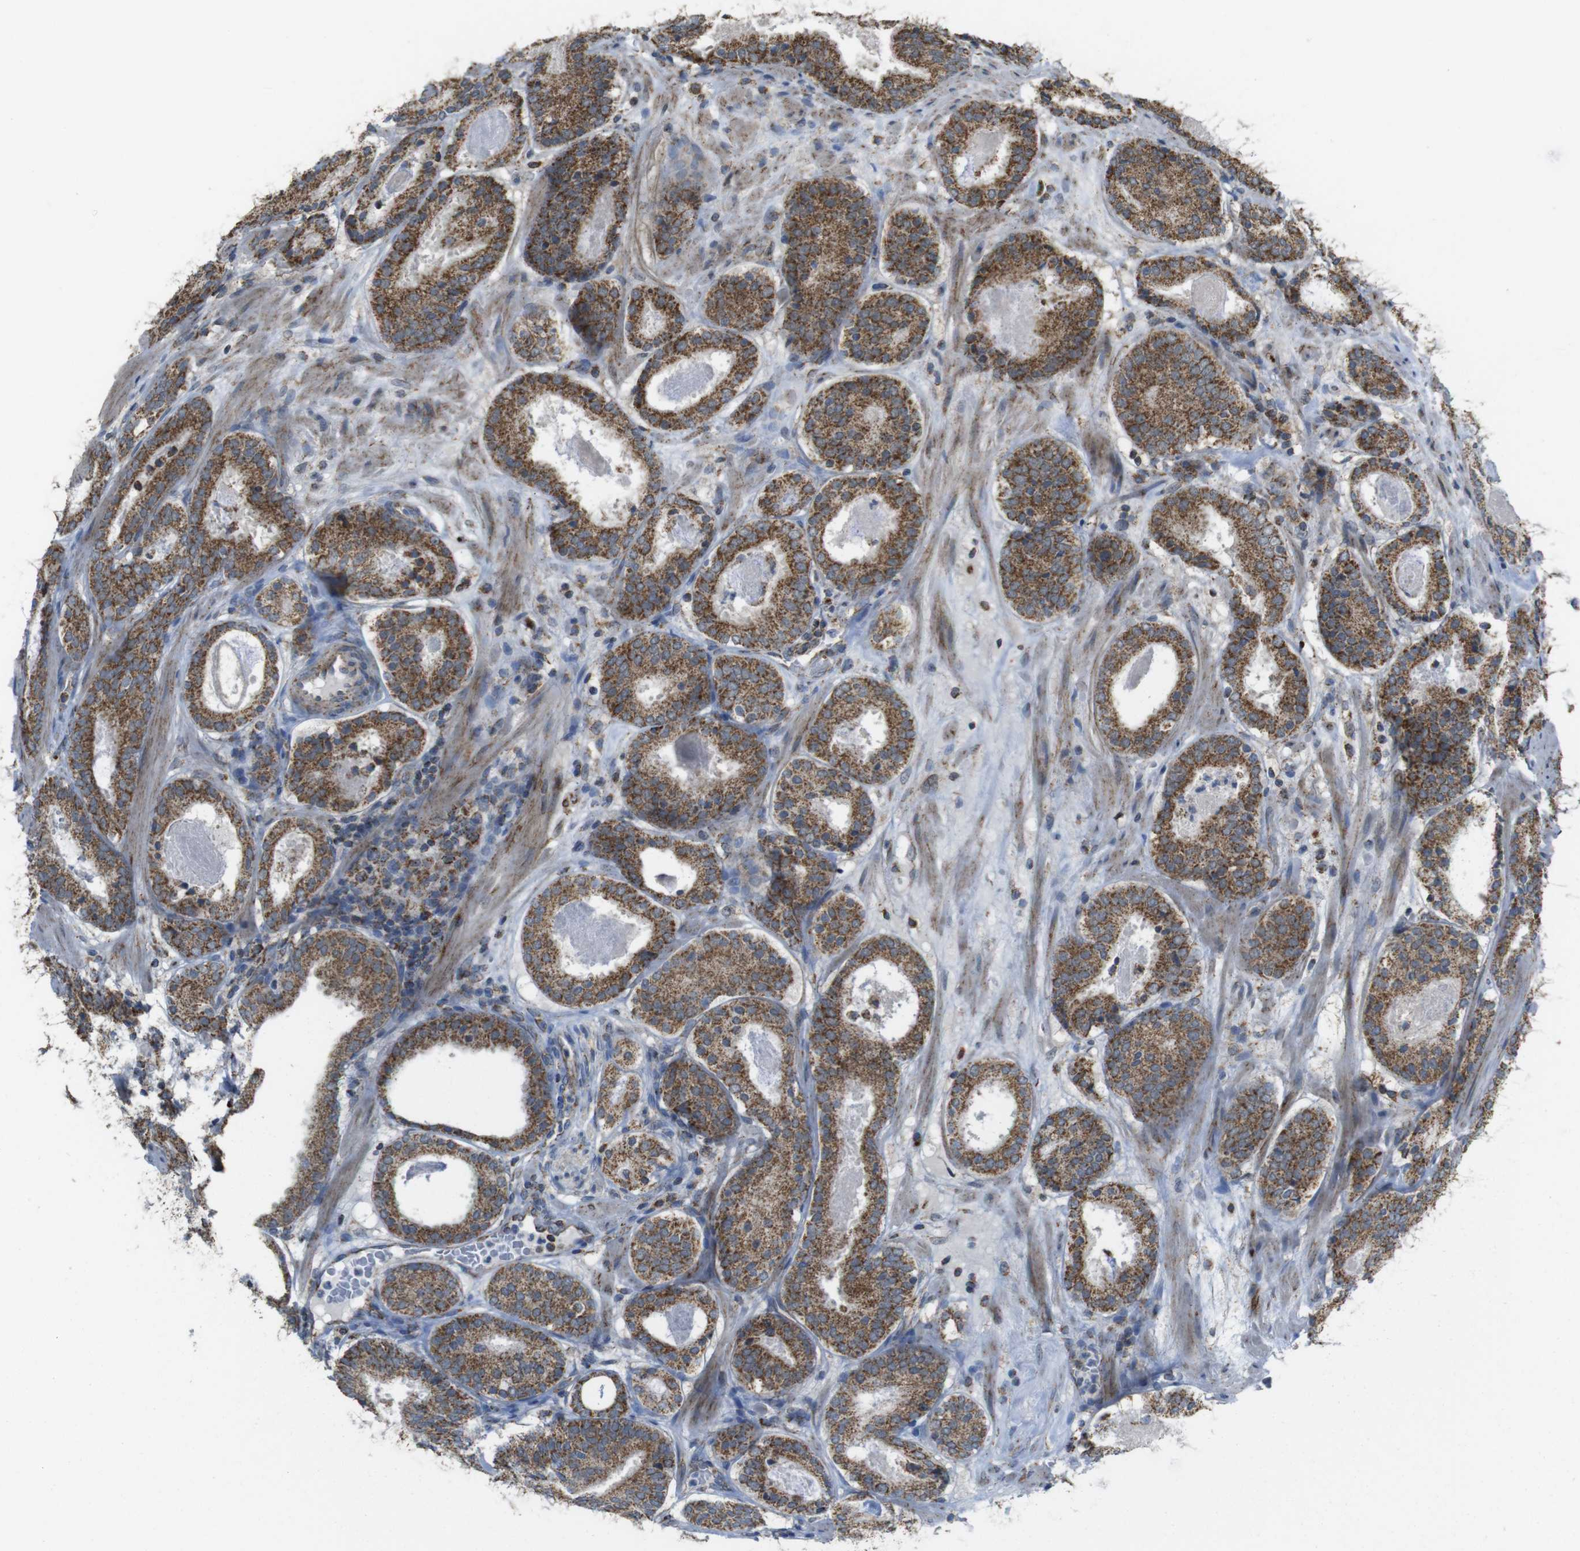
{"staining": {"intensity": "strong", "quantity": ">75%", "location": "cytoplasmic/membranous"}, "tissue": "prostate cancer", "cell_type": "Tumor cells", "image_type": "cancer", "snomed": [{"axis": "morphology", "description": "Adenocarcinoma, Low grade"}, {"axis": "topography", "description": "Prostate"}], "caption": "This is an image of immunohistochemistry (IHC) staining of prostate adenocarcinoma (low-grade), which shows strong staining in the cytoplasmic/membranous of tumor cells.", "gene": "CALHM2", "patient": {"sex": "male", "age": 69}}